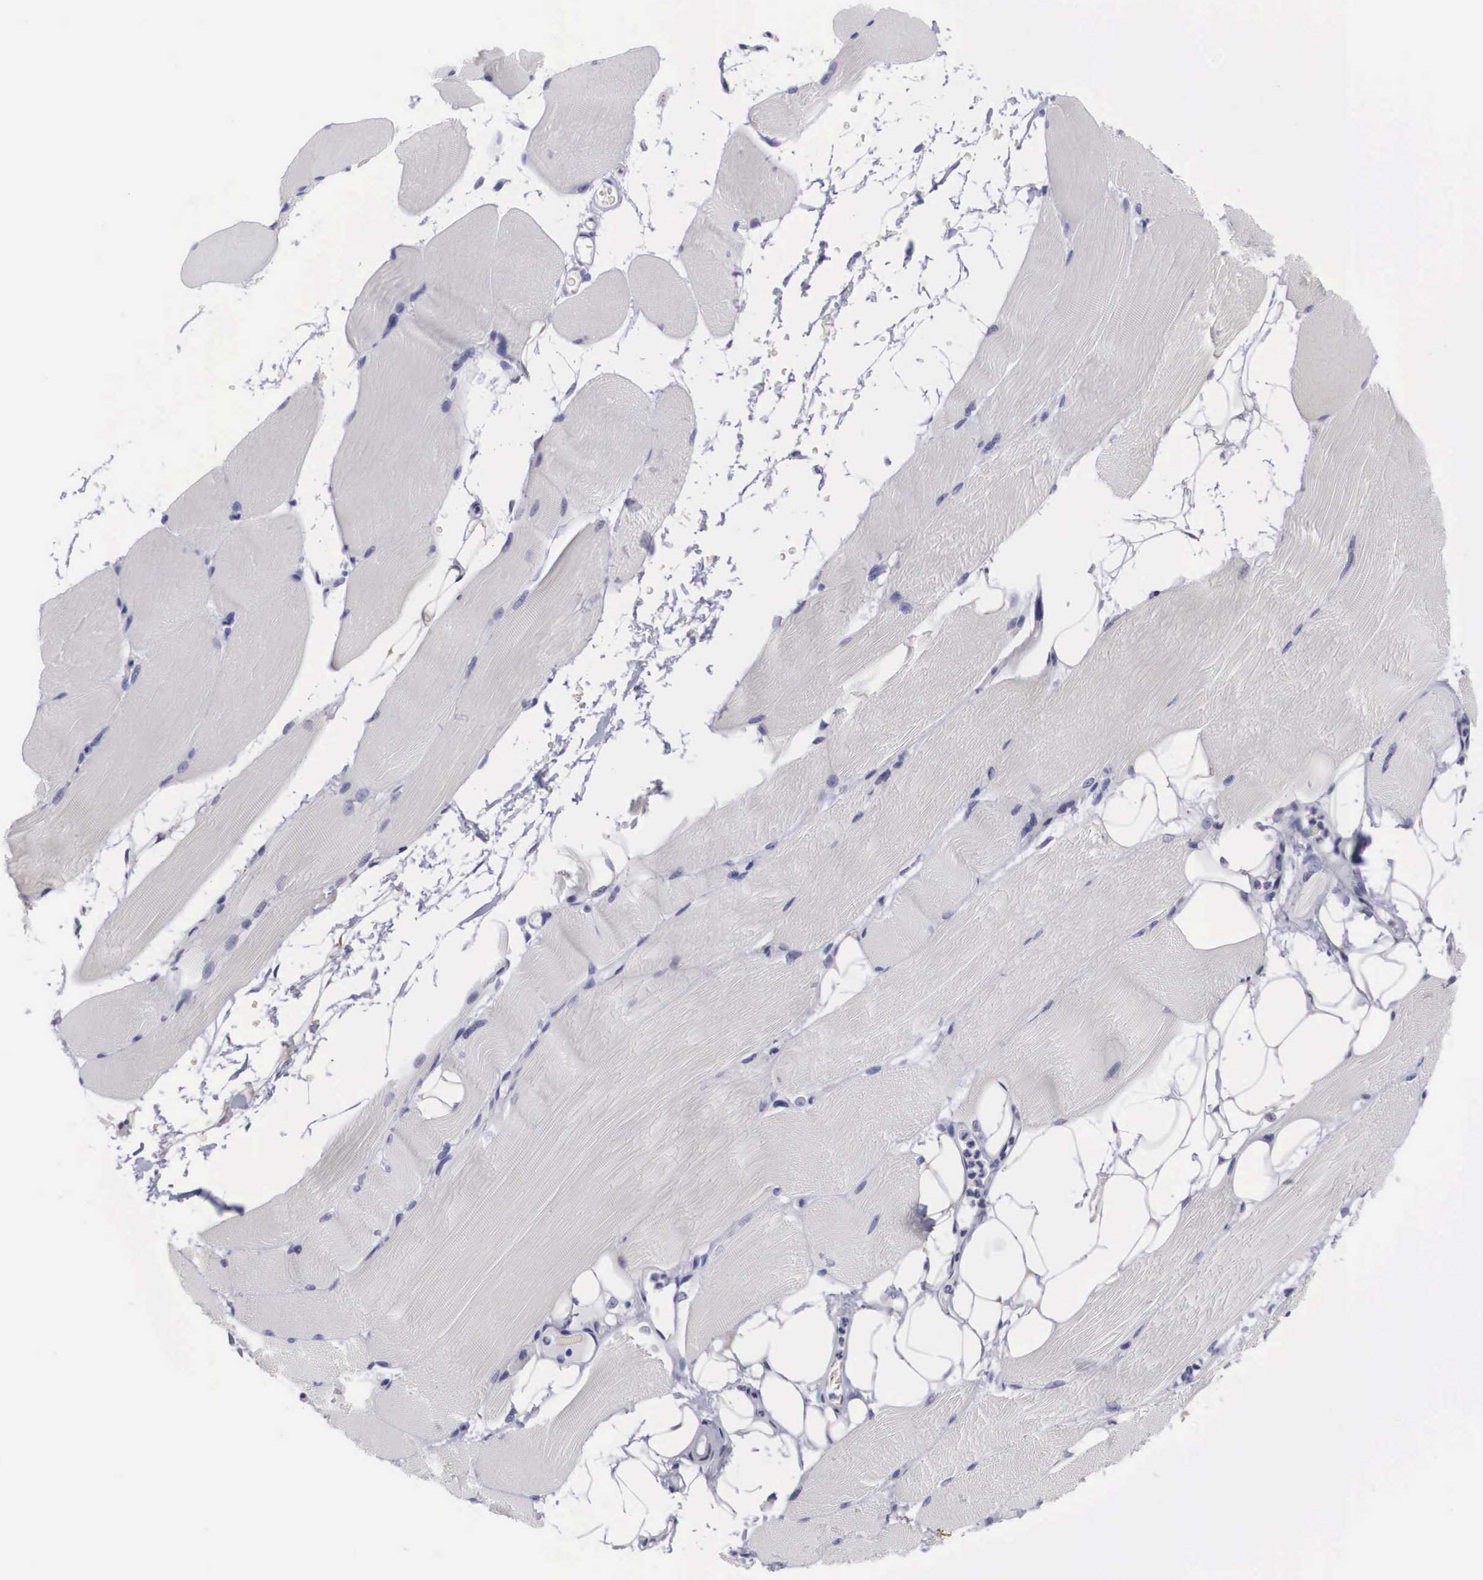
{"staining": {"intensity": "negative", "quantity": "none", "location": "none"}, "tissue": "skeletal muscle", "cell_type": "Myocytes", "image_type": "normal", "snomed": [{"axis": "morphology", "description": "Normal tissue, NOS"}, {"axis": "topography", "description": "Skeletal muscle"}, {"axis": "topography", "description": "Parathyroid gland"}], "caption": "Image shows no protein staining in myocytes of unremarkable skeletal muscle.", "gene": "ARMCX3", "patient": {"sex": "female", "age": 37}}